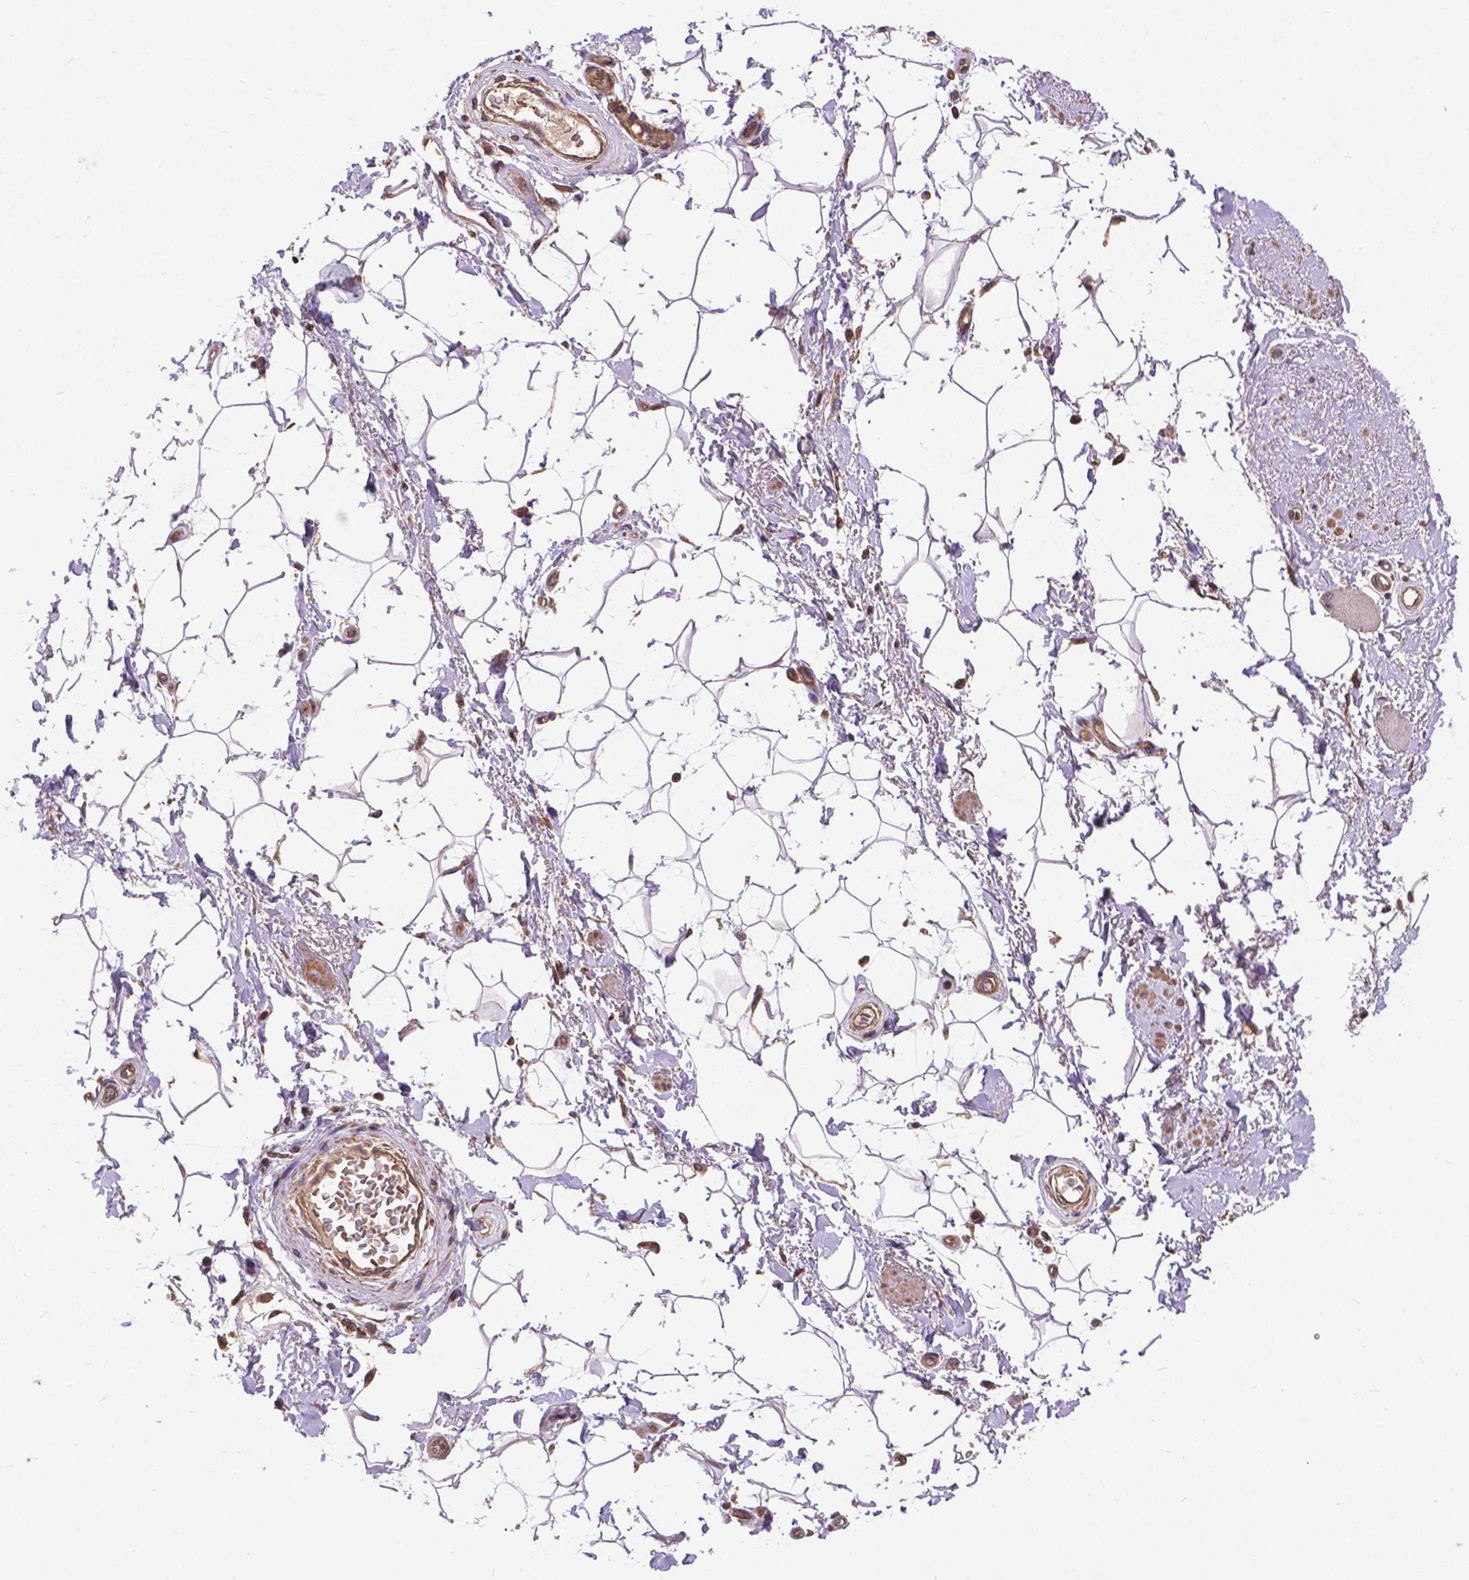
{"staining": {"intensity": "weak", "quantity": "25%-75%", "location": "cytoplasmic/membranous"}, "tissue": "adipose tissue", "cell_type": "Adipocytes", "image_type": "normal", "snomed": [{"axis": "morphology", "description": "Normal tissue, NOS"}, {"axis": "topography", "description": "Anal"}, {"axis": "topography", "description": "Peripheral nerve tissue"}], "caption": "A high-resolution micrograph shows immunohistochemistry (IHC) staining of normal adipose tissue, which shows weak cytoplasmic/membranous positivity in about 25%-75% of adipocytes. (DAB (3,3'-diaminobenzidine) = brown stain, brightfield microscopy at high magnification).", "gene": "ZNF616", "patient": {"sex": "male", "age": 51}}